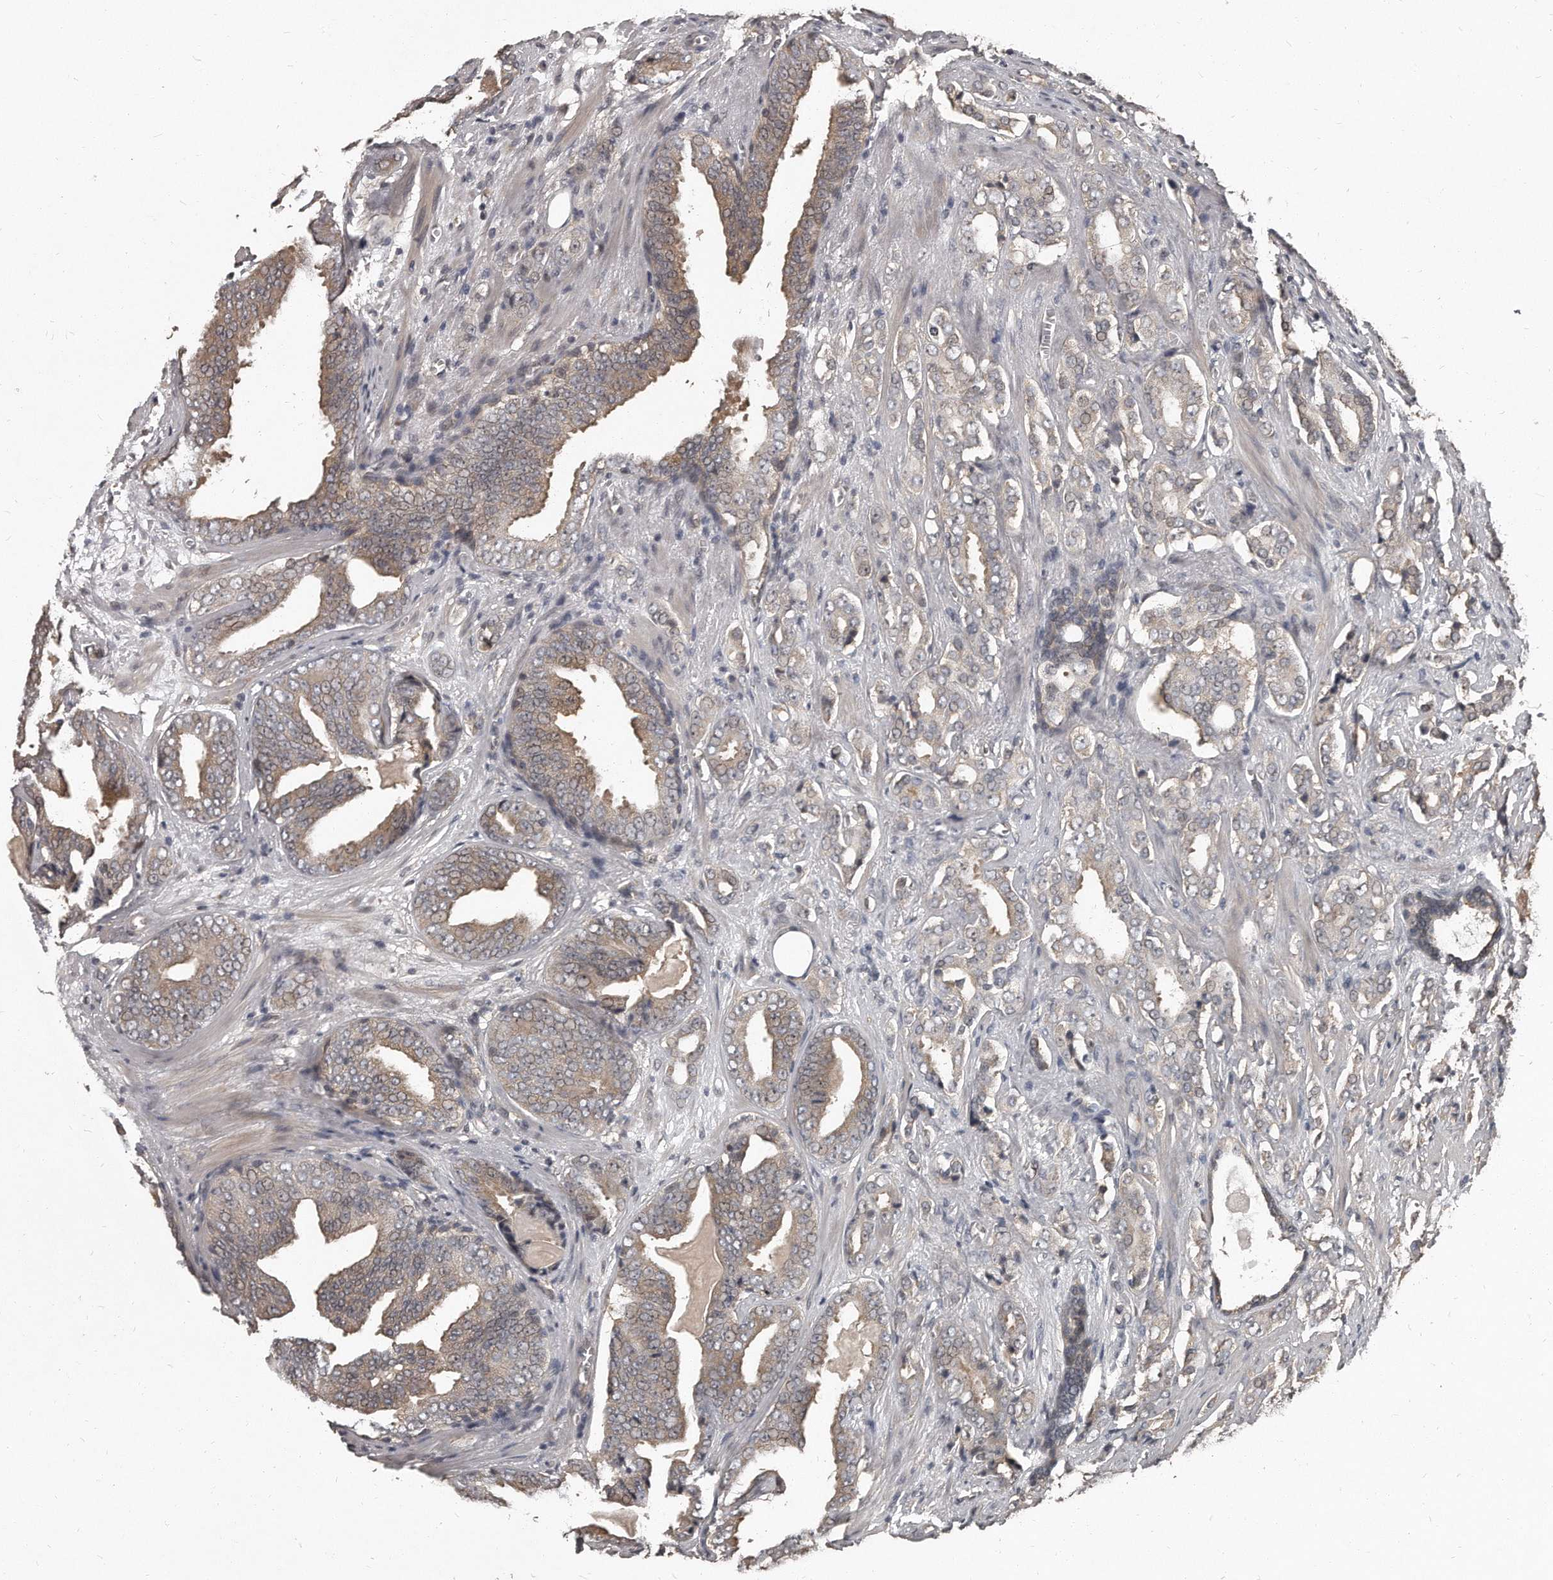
{"staining": {"intensity": "weak", "quantity": "<25%", "location": "cytoplasmic/membranous"}, "tissue": "prostate cancer", "cell_type": "Tumor cells", "image_type": "cancer", "snomed": [{"axis": "morphology", "description": "Adenocarcinoma, Medium grade"}, {"axis": "topography", "description": "Prostate"}], "caption": "The immunohistochemistry (IHC) micrograph has no significant expression in tumor cells of prostate cancer (adenocarcinoma (medium-grade)) tissue.", "gene": "GRB10", "patient": {"sex": "male", "age": 79}}